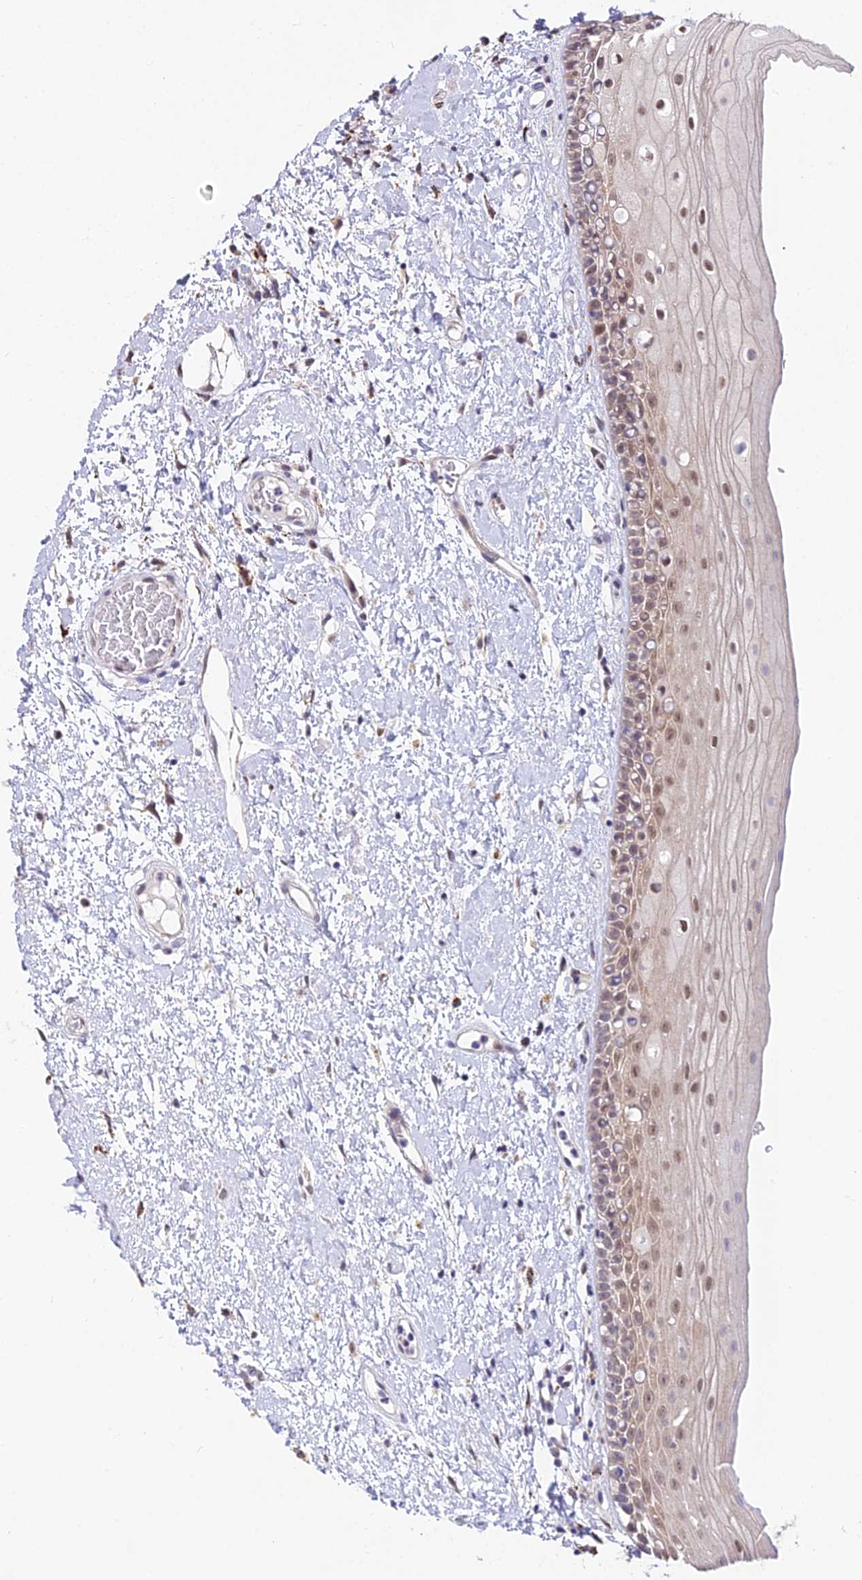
{"staining": {"intensity": "moderate", "quantity": "<25%", "location": "nuclear"}, "tissue": "oral mucosa", "cell_type": "Squamous epithelial cells", "image_type": "normal", "snomed": [{"axis": "morphology", "description": "Normal tissue, NOS"}, {"axis": "topography", "description": "Oral tissue"}], "caption": "Squamous epithelial cells show low levels of moderate nuclear staining in about <25% of cells in normal oral mucosa. Using DAB (brown) and hematoxylin (blue) stains, captured at high magnification using brightfield microscopy.", "gene": "C6orf163", "patient": {"sex": "female", "age": 76}}